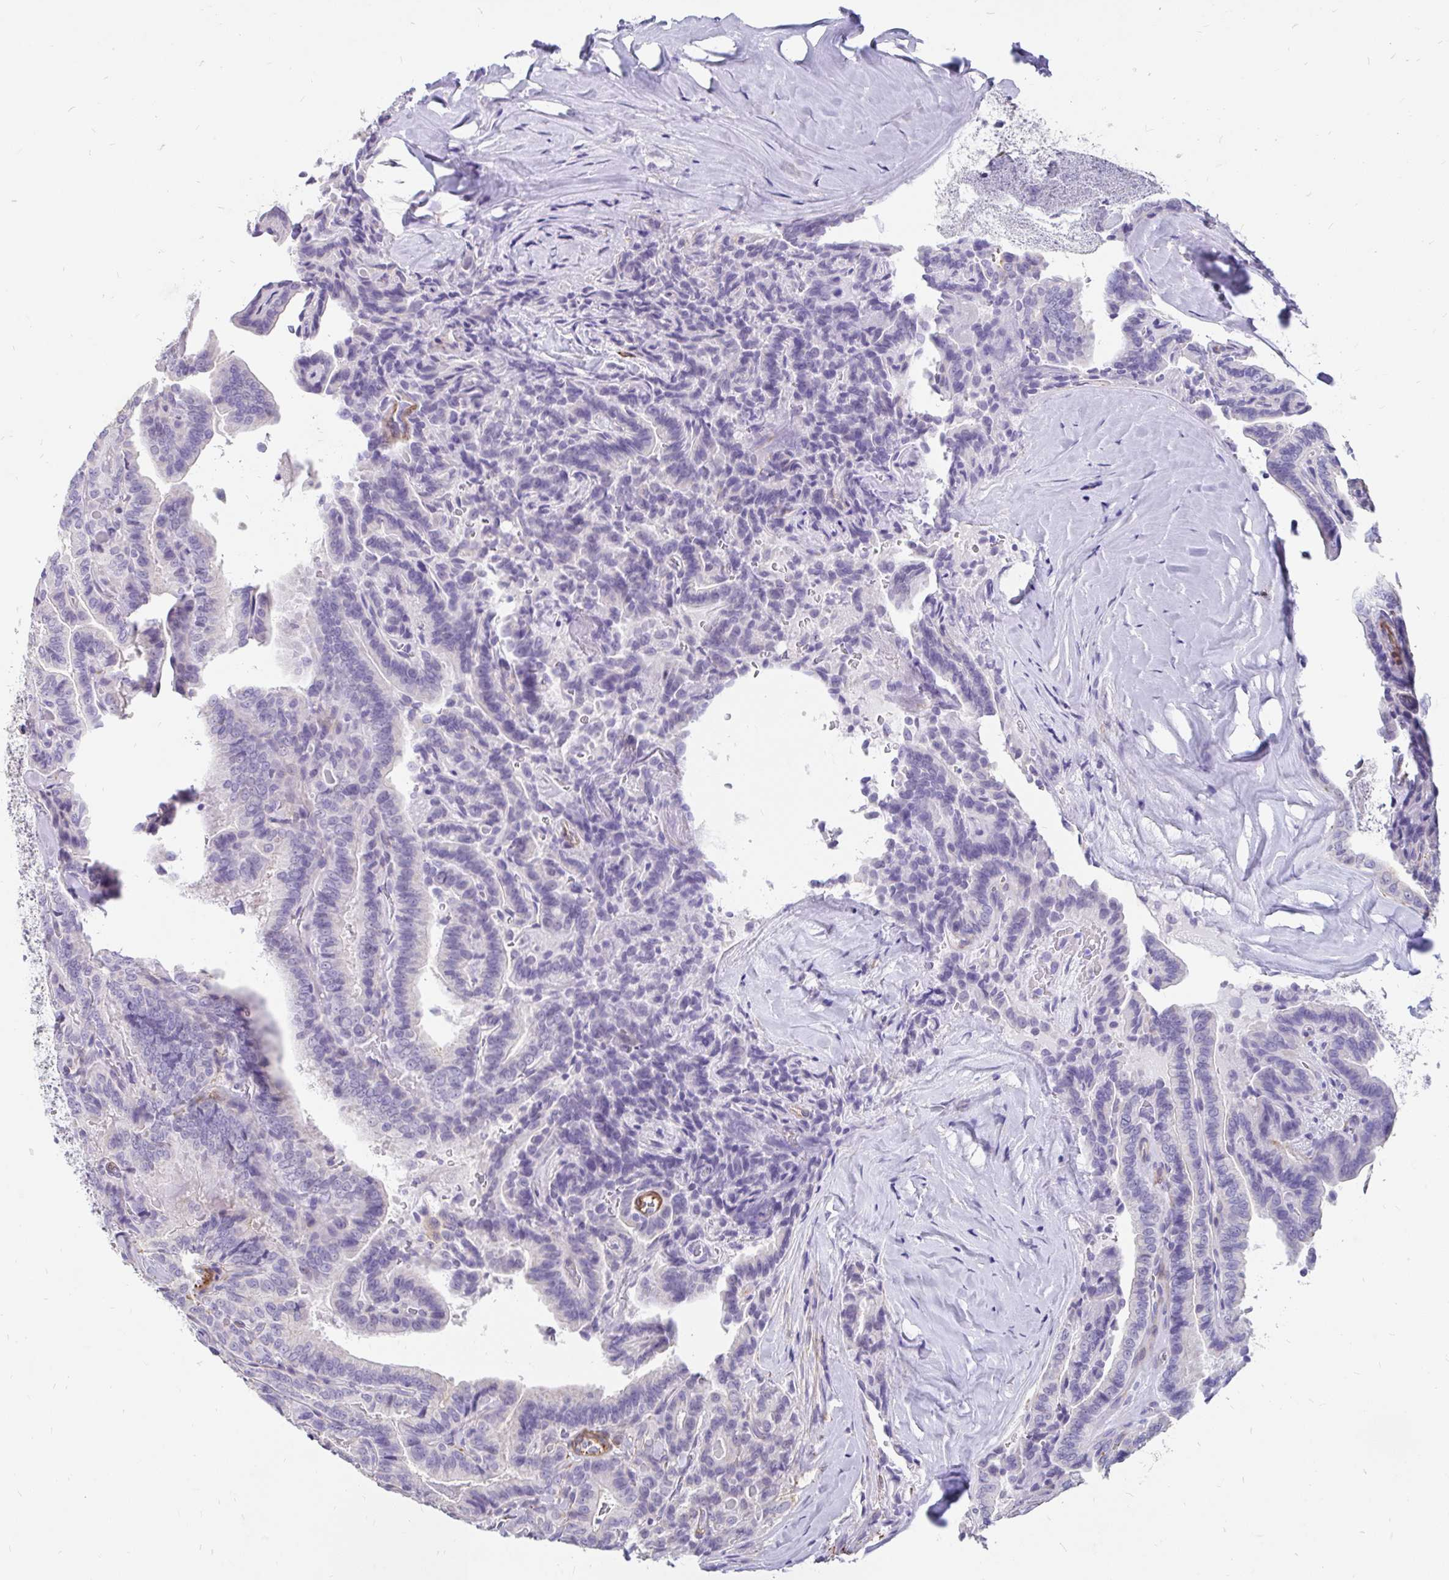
{"staining": {"intensity": "negative", "quantity": "none", "location": "none"}, "tissue": "thyroid cancer", "cell_type": "Tumor cells", "image_type": "cancer", "snomed": [{"axis": "morphology", "description": "Papillary adenocarcinoma, NOS"}, {"axis": "topography", "description": "Thyroid gland"}], "caption": "Tumor cells show no significant protein expression in thyroid cancer (papillary adenocarcinoma).", "gene": "EML5", "patient": {"sex": "male", "age": 61}}